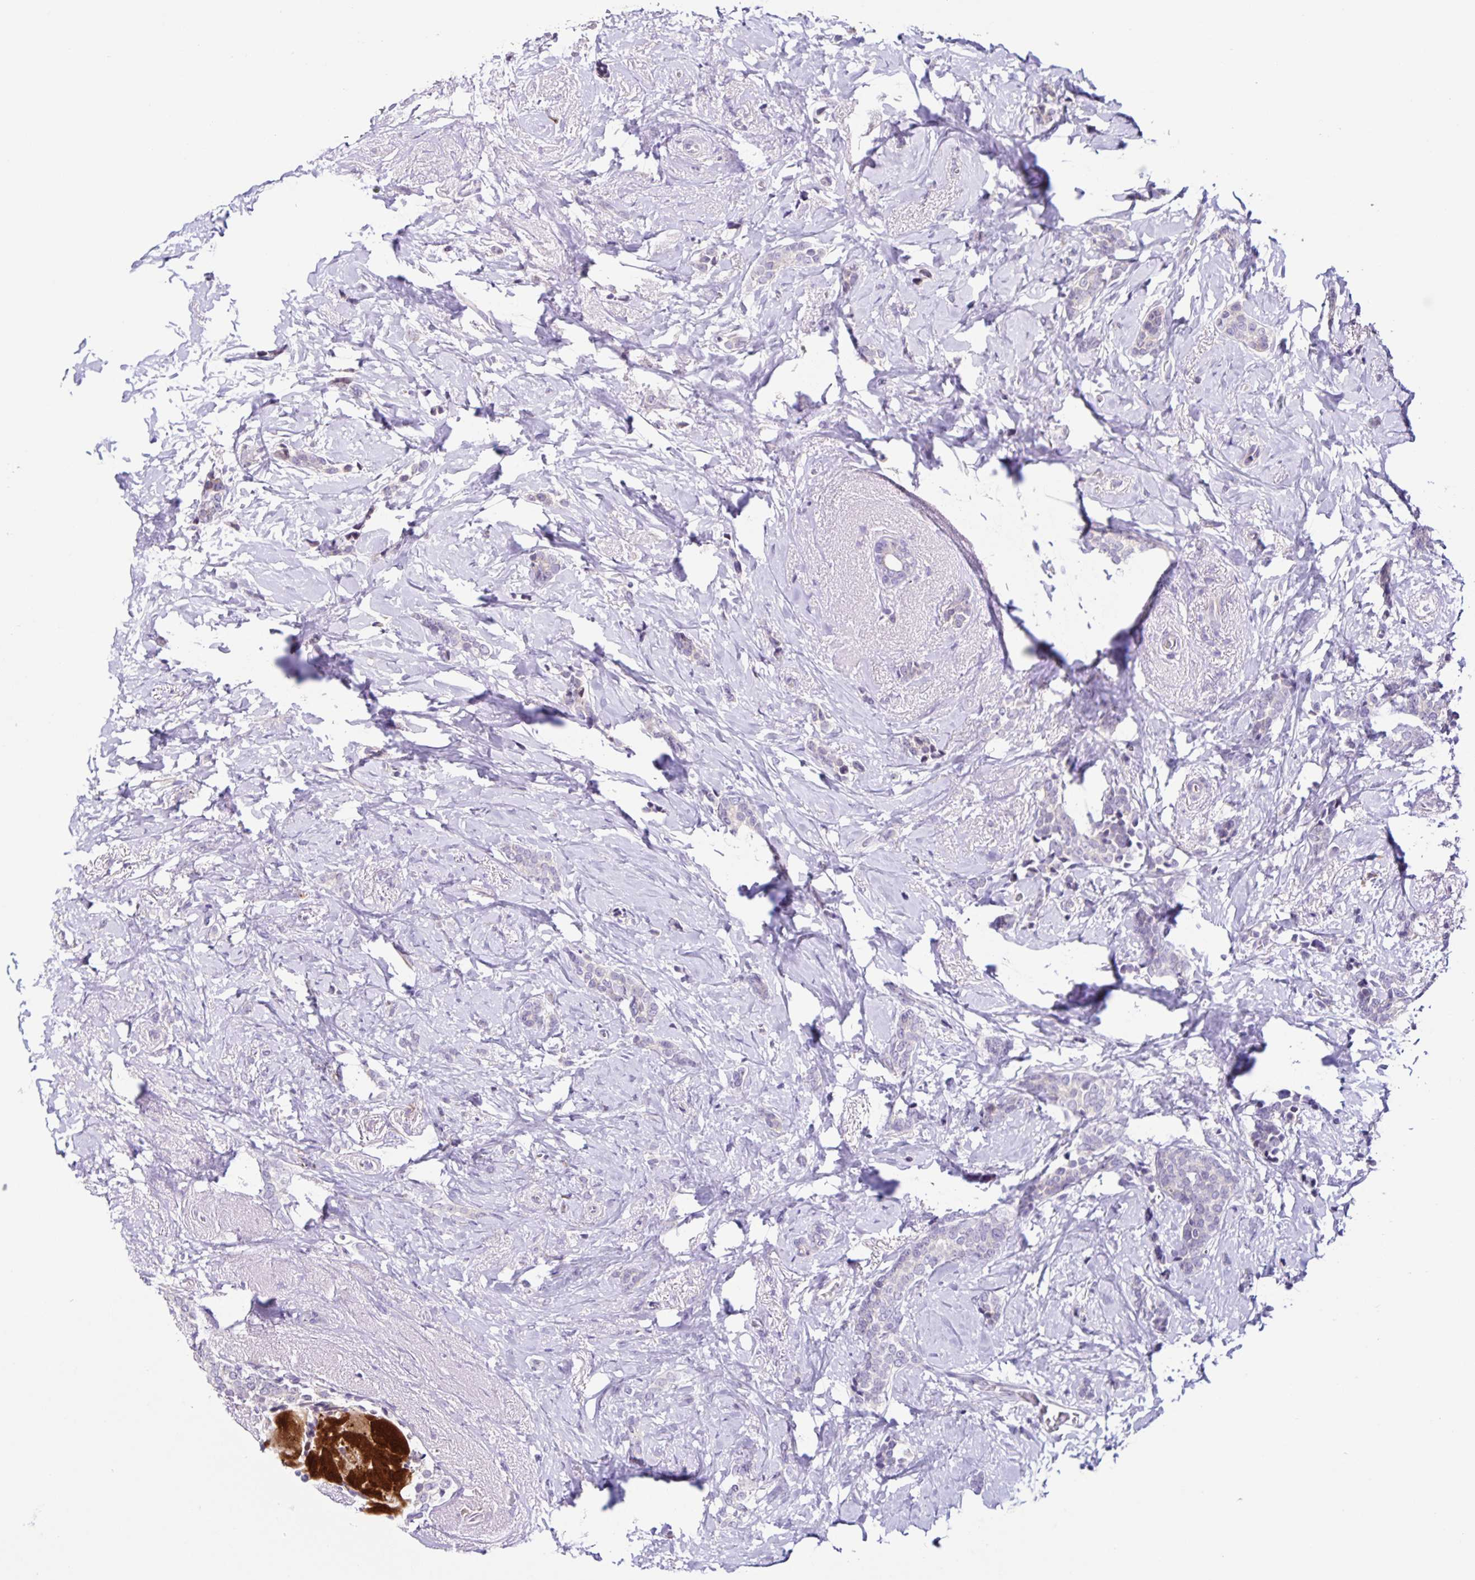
{"staining": {"intensity": "negative", "quantity": "none", "location": "none"}, "tissue": "breast cancer", "cell_type": "Tumor cells", "image_type": "cancer", "snomed": [{"axis": "morphology", "description": "Normal tissue, NOS"}, {"axis": "morphology", "description": "Duct carcinoma"}, {"axis": "topography", "description": "Breast"}], "caption": "Immunohistochemistry (IHC) of breast cancer (invasive ductal carcinoma) displays no expression in tumor cells. (DAB IHC, high magnification).", "gene": "RNFT2", "patient": {"sex": "female", "age": 77}}